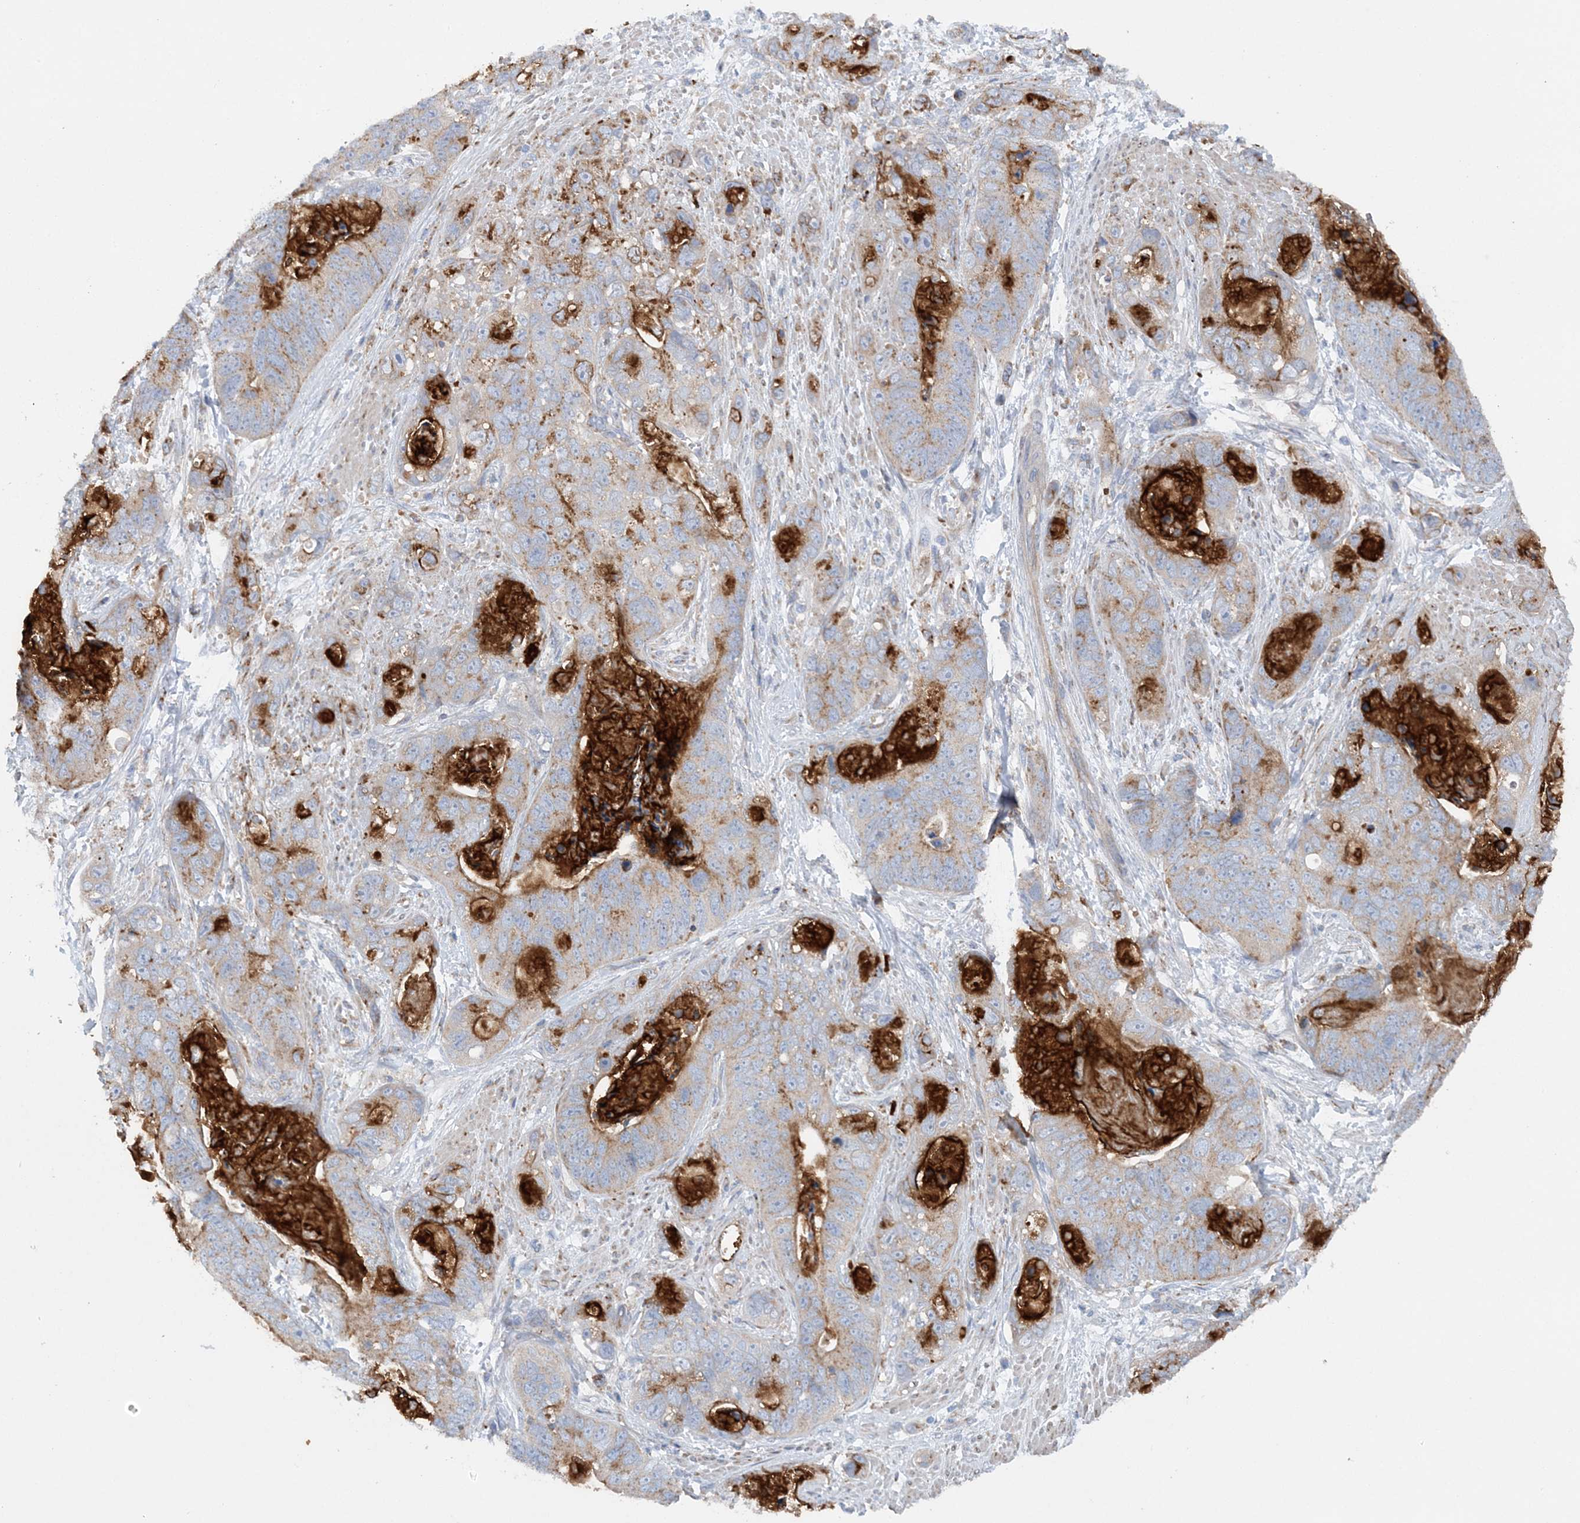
{"staining": {"intensity": "moderate", "quantity": "<25%", "location": "cytoplasmic/membranous"}, "tissue": "stomach cancer", "cell_type": "Tumor cells", "image_type": "cancer", "snomed": [{"axis": "morphology", "description": "Adenocarcinoma, NOS"}, {"axis": "topography", "description": "Stomach"}], "caption": "About <25% of tumor cells in stomach cancer exhibit moderate cytoplasmic/membranous protein staining as visualized by brown immunohistochemical staining.", "gene": "PTTG1IP", "patient": {"sex": "female", "age": 89}}